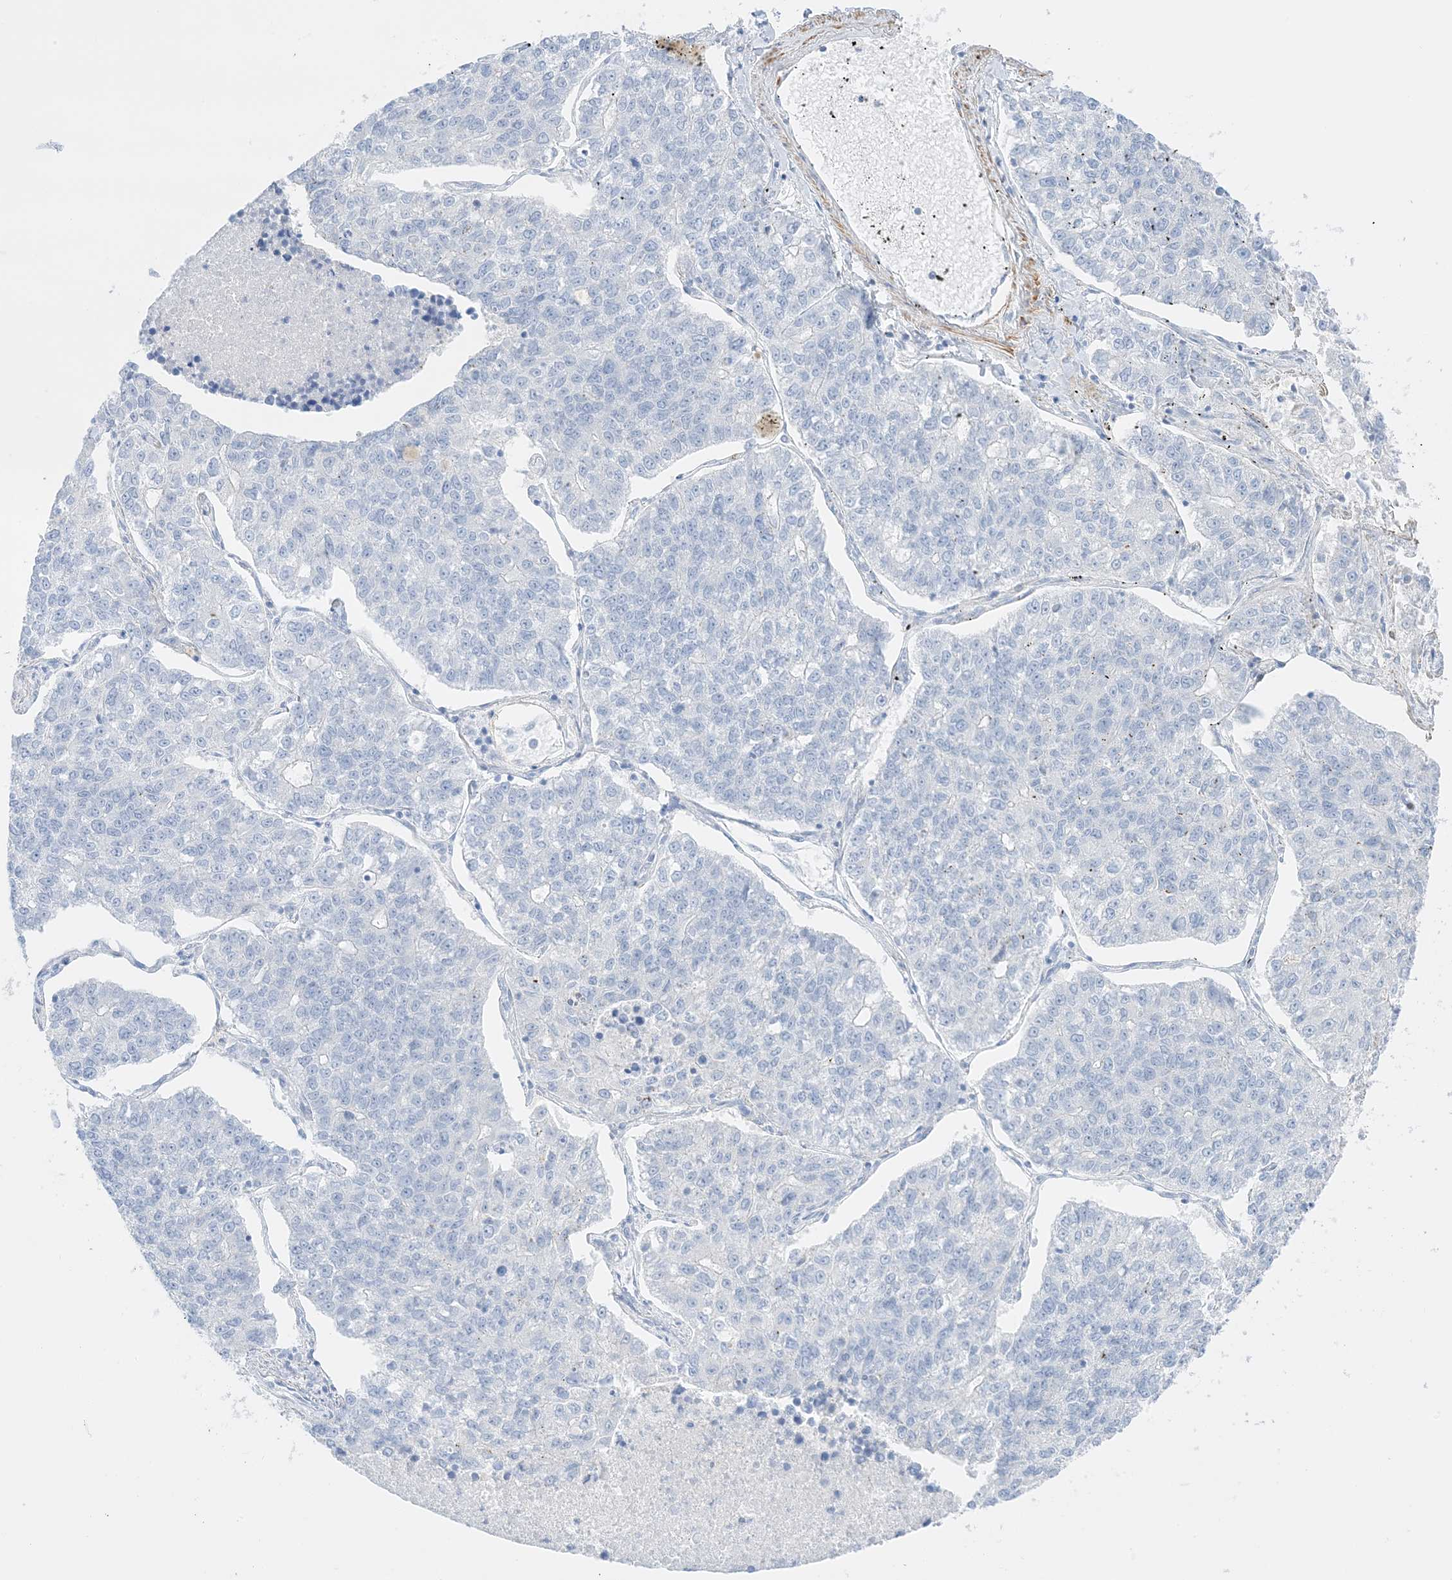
{"staining": {"intensity": "negative", "quantity": "none", "location": "none"}, "tissue": "lung cancer", "cell_type": "Tumor cells", "image_type": "cancer", "snomed": [{"axis": "morphology", "description": "Adenocarcinoma, NOS"}, {"axis": "topography", "description": "Lung"}], "caption": "An IHC histopathology image of adenocarcinoma (lung) is shown. There is no staining in tumor cells of adenocarcinoma (lung). (IHC, brightfield microscopy, high magnification).", "gene": "SLC22A13", "patient": {"sex": "male", "age": 49}}